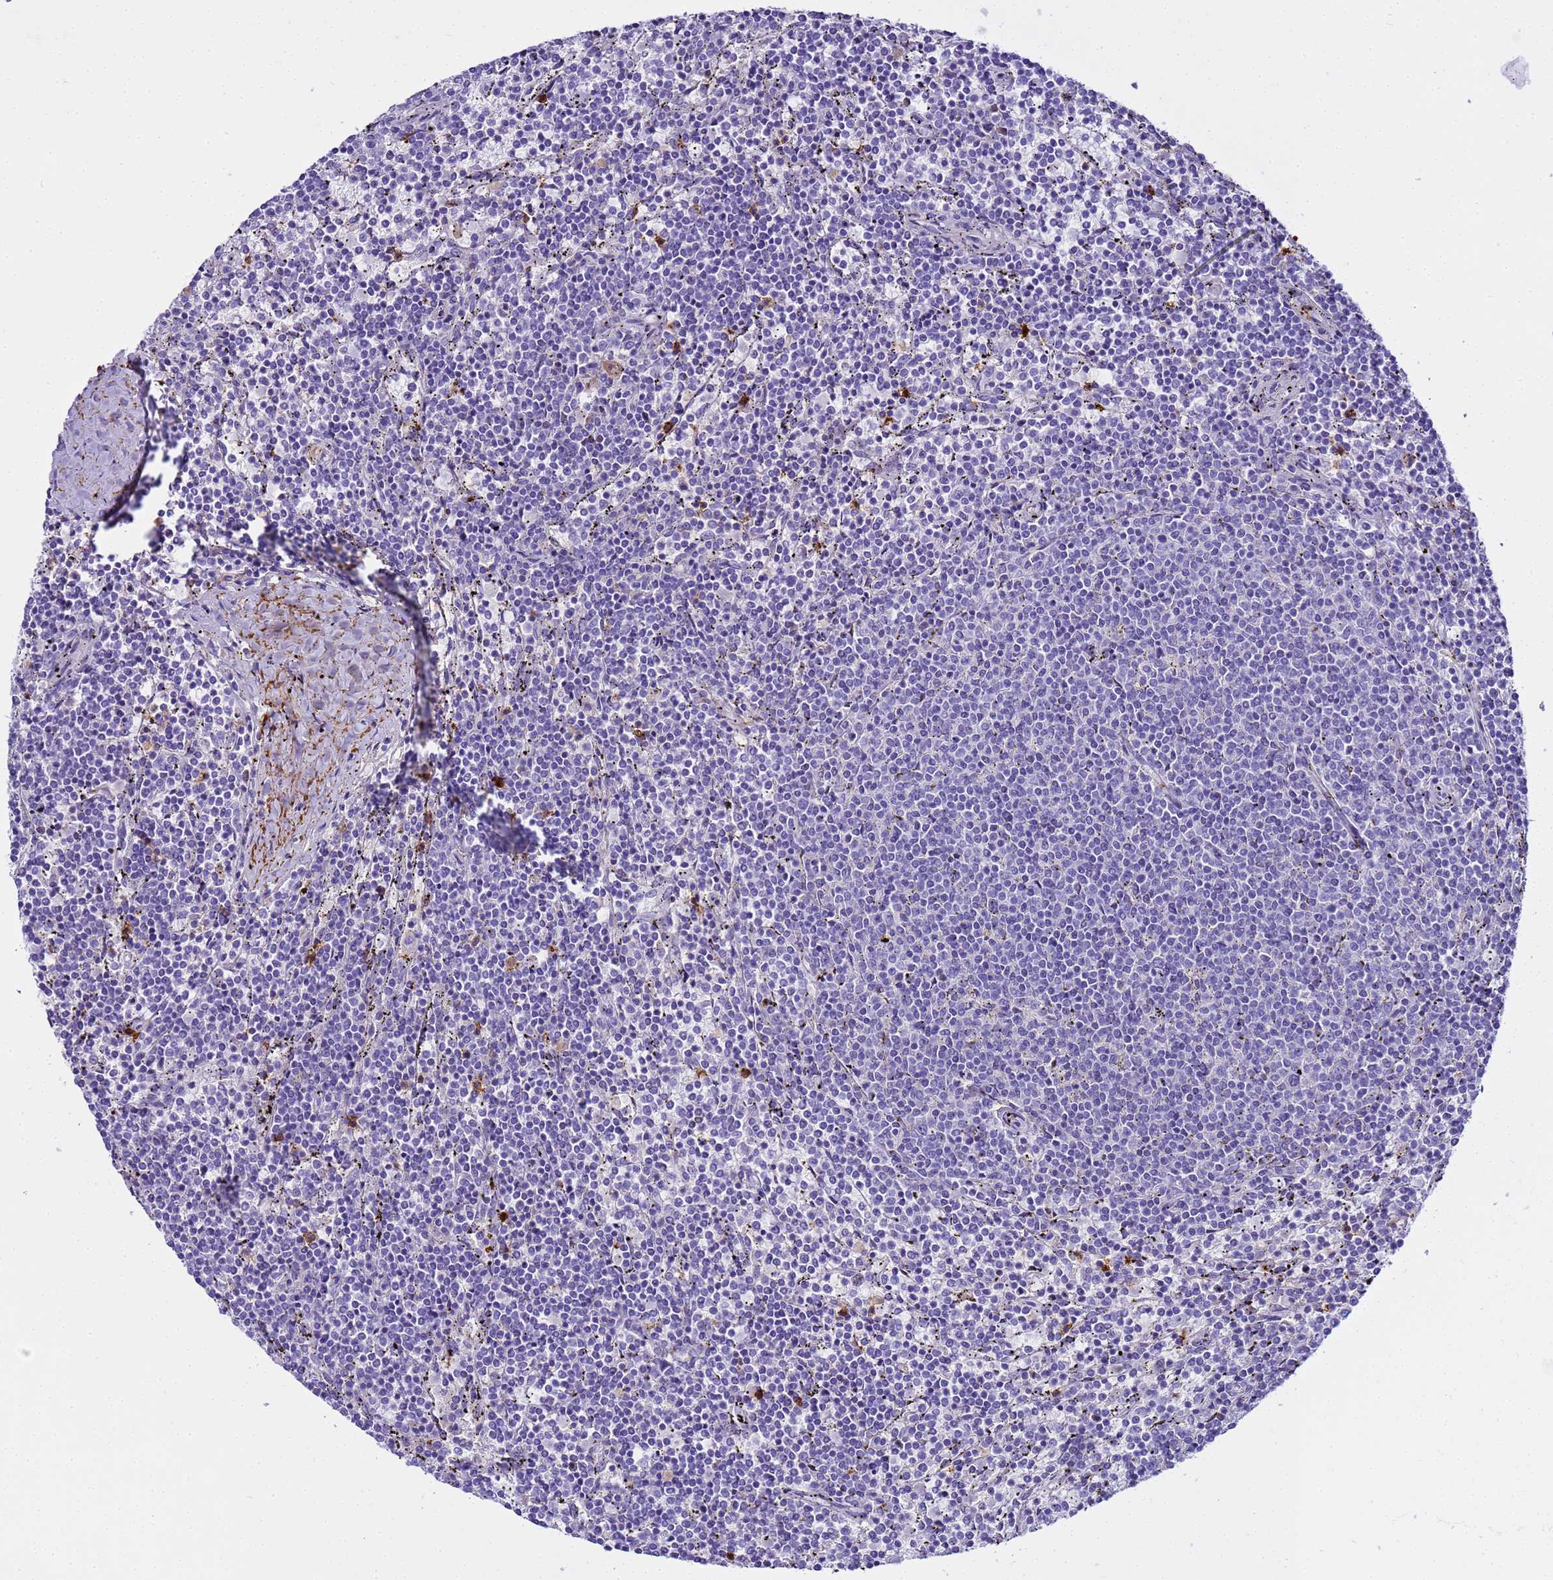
{"staining": {"intensity": "negative", "quantity": "none", "location": "none"}, "tissue": "lymphoma", "cell_type": "Tumor cells", "image_type": "cancer", "snomed": [{"axis": "morphology", "description": "Malignant lymphoma, non-Hodgkin's type, Low grade"}, {"axis": "topography", "description": "Spleen"}], "caption": "Lymphoma was stained to show a protein in brown. There is no significant expression in tumor cells. (Immunohistochemistry (ihc), brightfield microscopy, high magnification).", "gene": "CFHR2", "patient": {"sex": "female", "age": 50}}